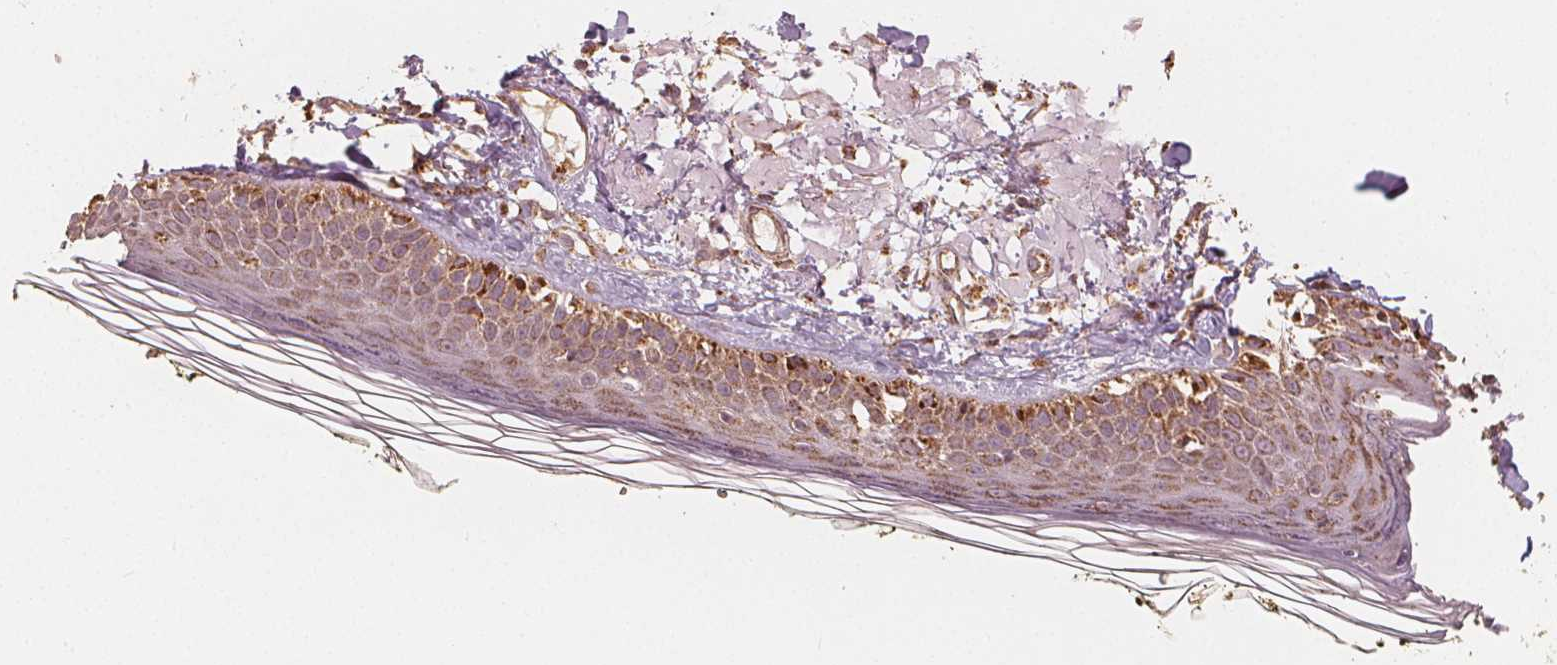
{"staining": {"intensity": "moderate", "quantity": "<25%", "location": "cytoplasmic/membranous"}, "tissue": "skin", "cell_type": "Fibroblasts", "image_type": "normal", "snomed": [{"axis": "morphology", "description": "Normal tissue, NOS"}, {"axis": "topography", "description": "Skin"}], "caption": "The image reveals staining of unremarkable skin, revealing moderate cytoplasmic/membranous protein expression (brown color) within fibroblasts.", "gene": "PEX26", "patient": {"sex": "male", "age": 76}}